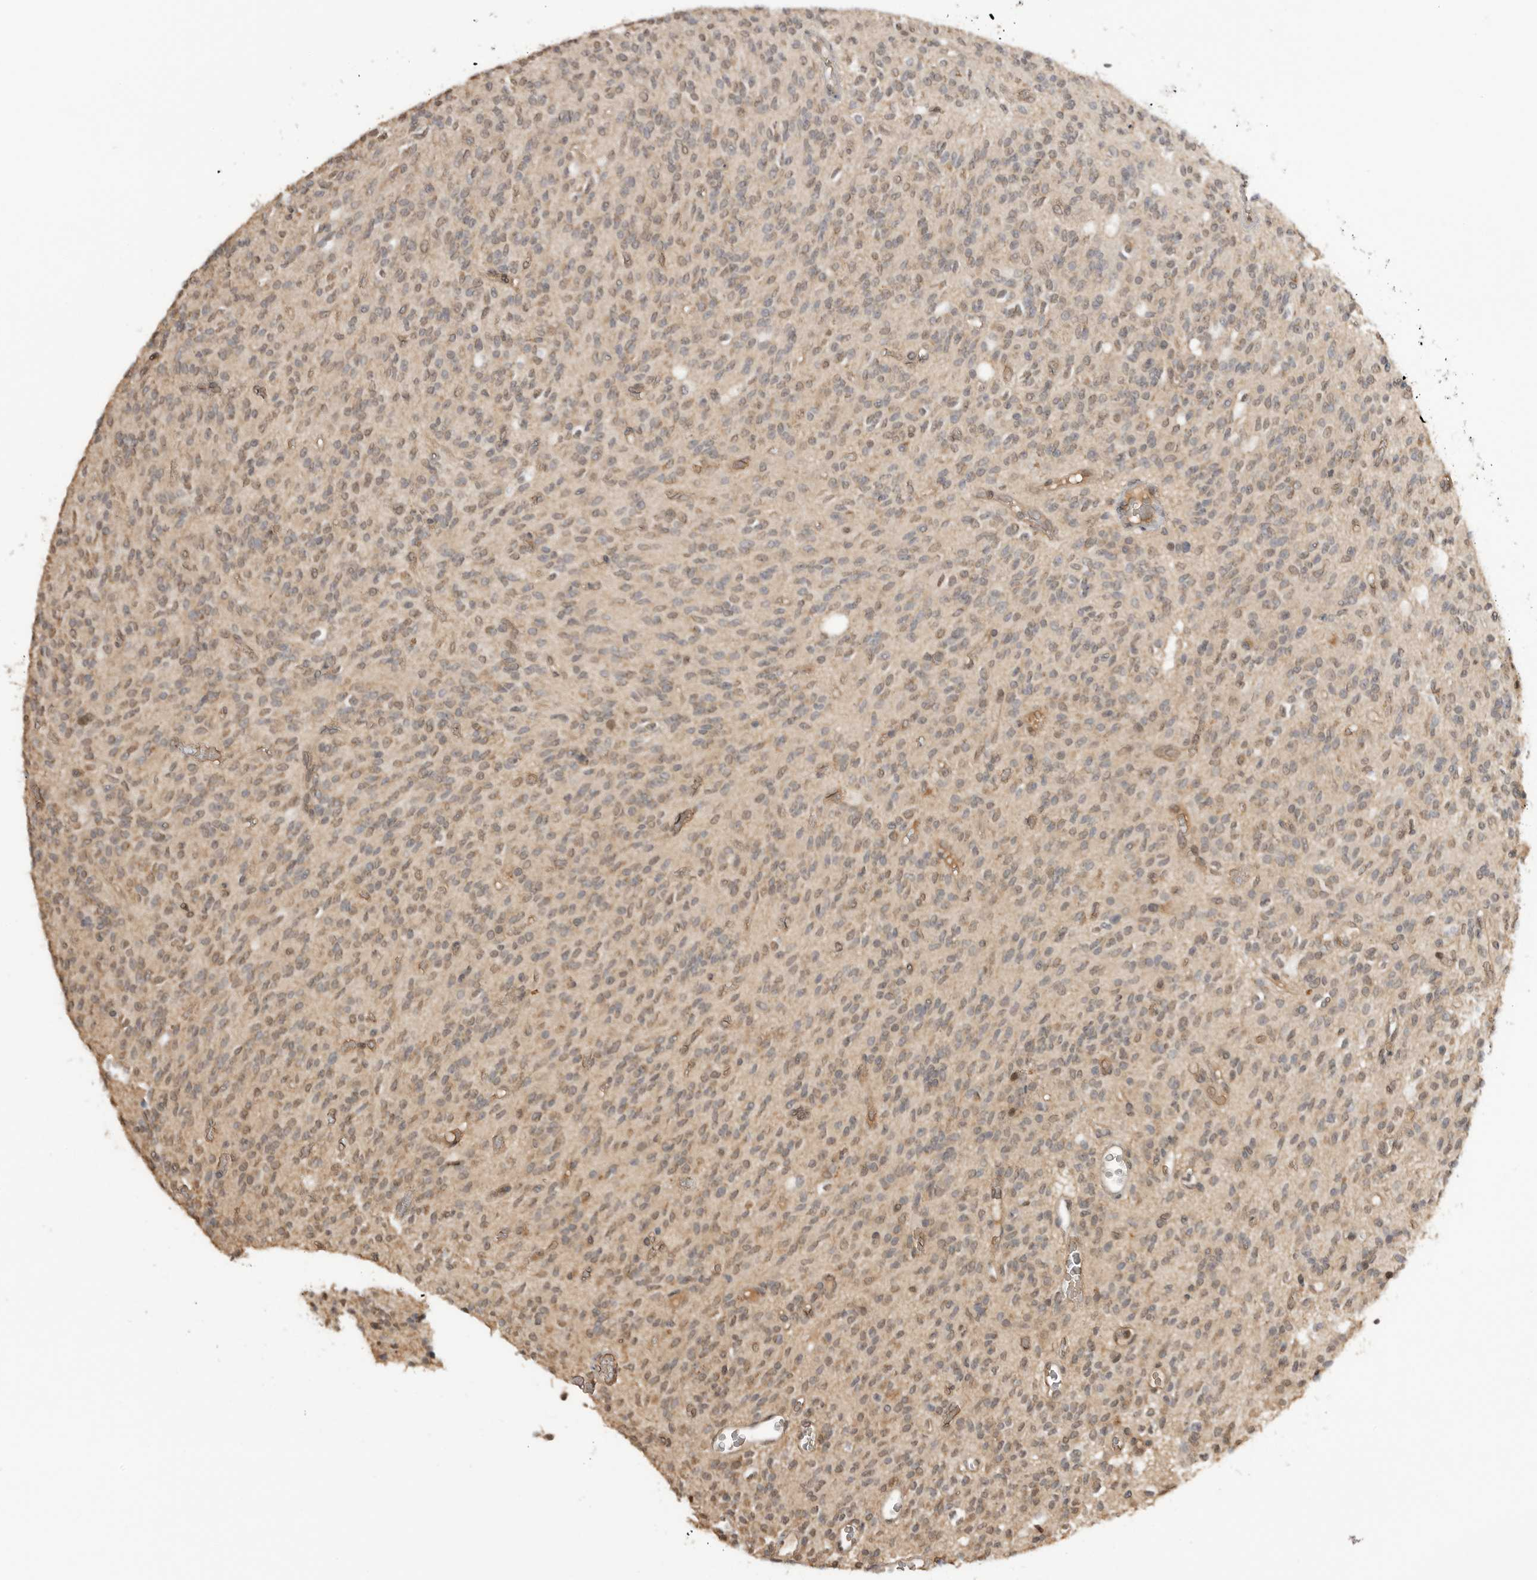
{"staining": {"intensity": "weak", "quantity": "25%-75%", "location": "cytoplasmic/membranous,nuclear"}, "tissue": "glioma", "cell_type": "Tumor cells", "image_type": "cancer", "snomed": [{"axis": "morphology", "description": "Glioma, malignant, High grade"}, {"axis": "topography", "description": "Brain"}], "caption": "Glioma stained for a protein (brown) demonstrates weak cytoplasmic/membranous and nuclear positive staining in approximately 25%-75% of tumor cells.", "gene": "ASPSCR1", "patient": {"sex": "male", "age": 34}}